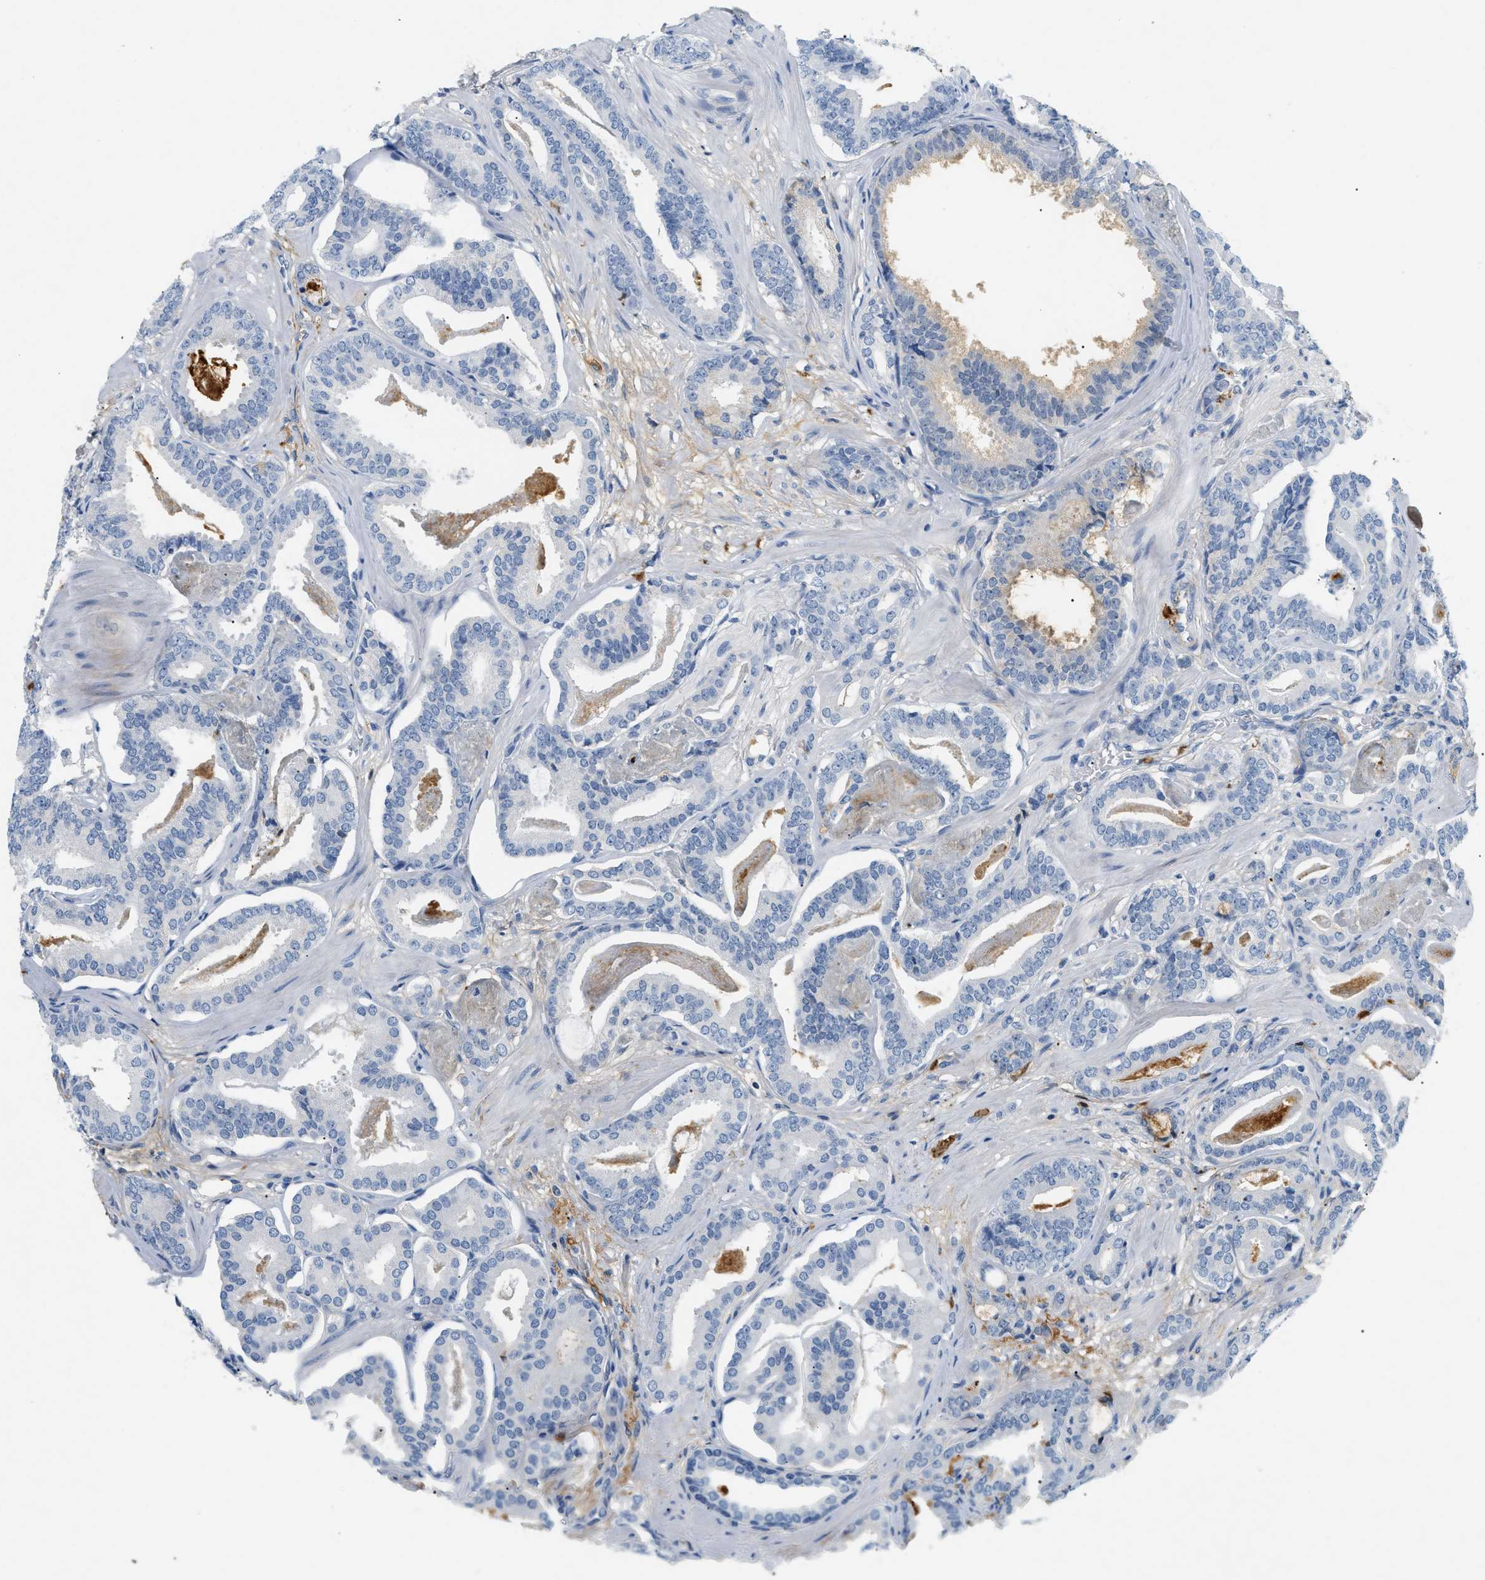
{"staining": {"intensity": "negative", "quantity": "none", "location": "none"}, "tissue": "prostate cancer", "cell_type": "Tumor cells", "image_type": "cancer", "snomed": [{"axis": "morphology", "description": "Adenocarcinoma, Low grade"}, {"axis": "topography", "description": "Prostate"}], "caption": "A histopathology image of low-grade adenocarcinoma (prostate) stained for a protein shows no brown staining in tumor cells.", "gene": "CFH", "patient": {"sex": "male", "age": 53}}